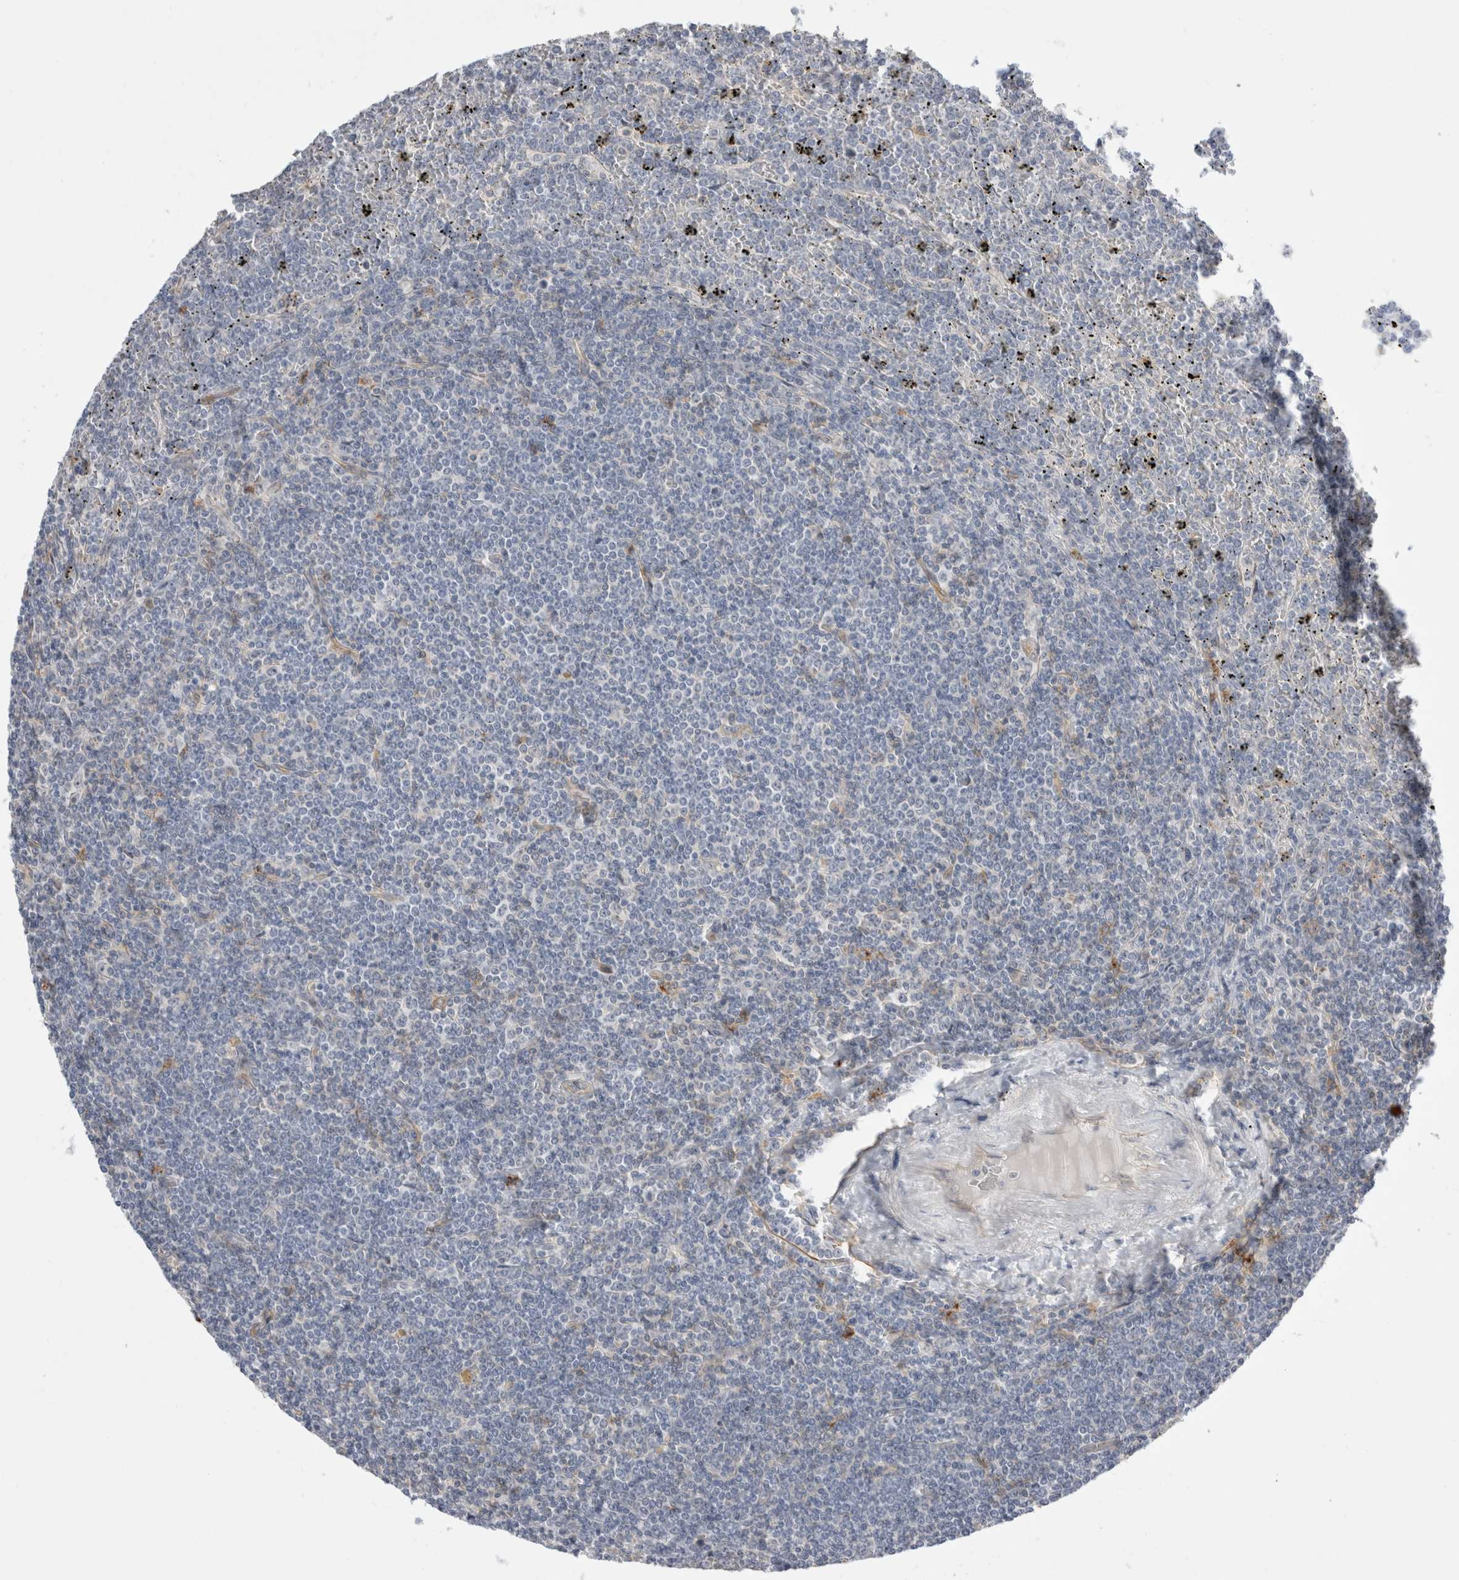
{"staining": {"intensity": "negative", "quantity": "none", "location": "none"}, "tissue": "lymphoma", "cell_type": "Tumor cells", "image_type": "cancer", "snomed": [{"axis": "morphology", "description": "Malignant lymphoma, non-Hodgkin's type, Low grade"}, {"axis": "topography", "description": "Spleen"}], "caption": "An immunohistochemistry histopathology image of low-grade malignant lymphoma, non-Hodgkin's type is shown. There is no staining in tumor cells of low-grade malignant lymphoma, non-Hodgkin's type.", "gene": "VANGL1", "patient": {"sex": "female", "age": 19}}